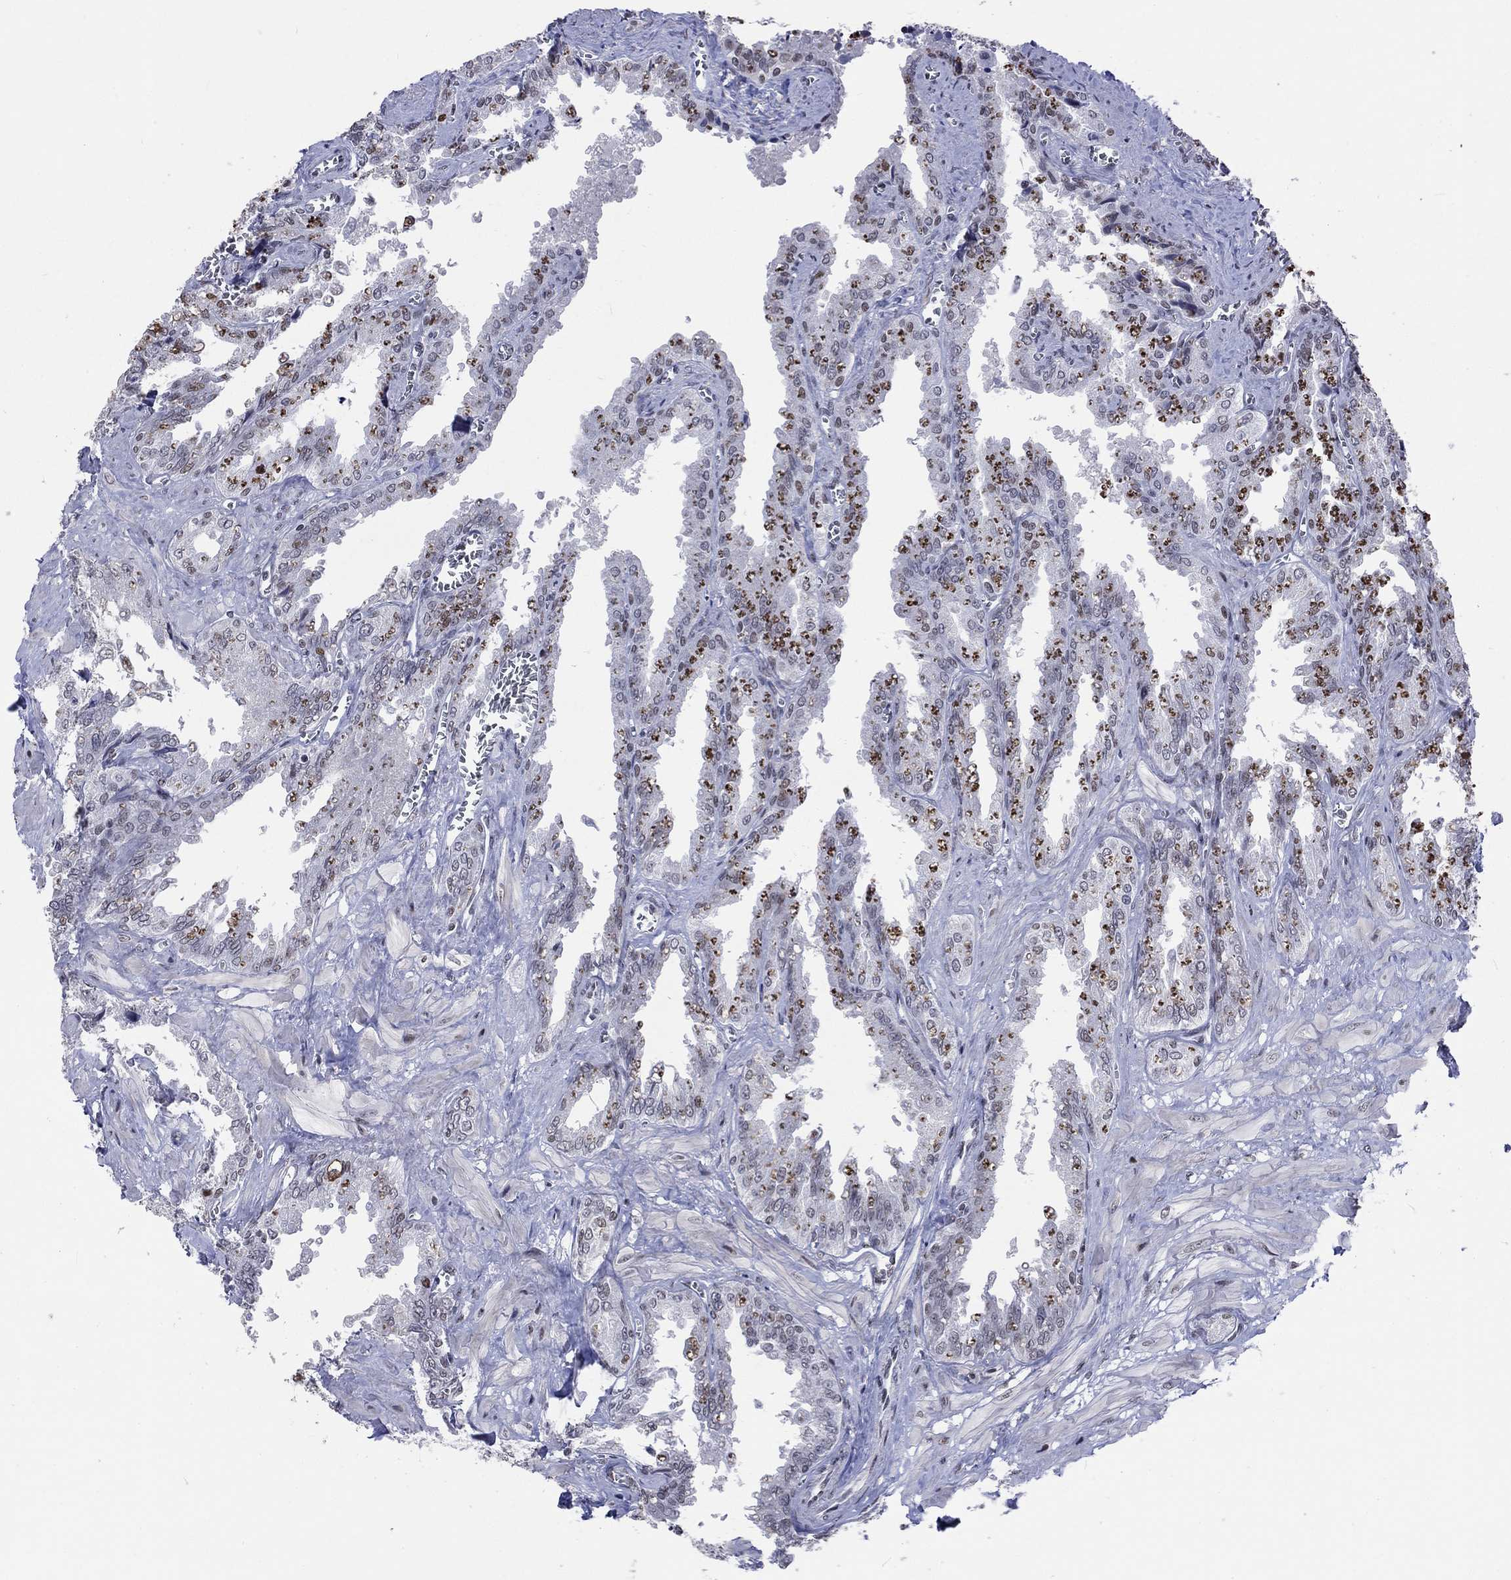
{"staining": {"intensity": "strong", "quantity": "<25%", "location": "nuclear"}, "tissue": "seminal vesicle", "cell_type": "Glandular cells", "image_type": "normal", "snomed": [{"axis": "morphology", "description": "Normal tissue, NOS"}, {"axis": "topography", "description": "Seminal veicle"}], "caption": "This photomicrograph exhibits immunohistochemistry staining of unremarkable human seminal vesicle, with medium strong nuclear positivity in approximately <25% of glandular cells.", "gene": "HCFC1", "patient": {"sex": "male", "age": 67}}